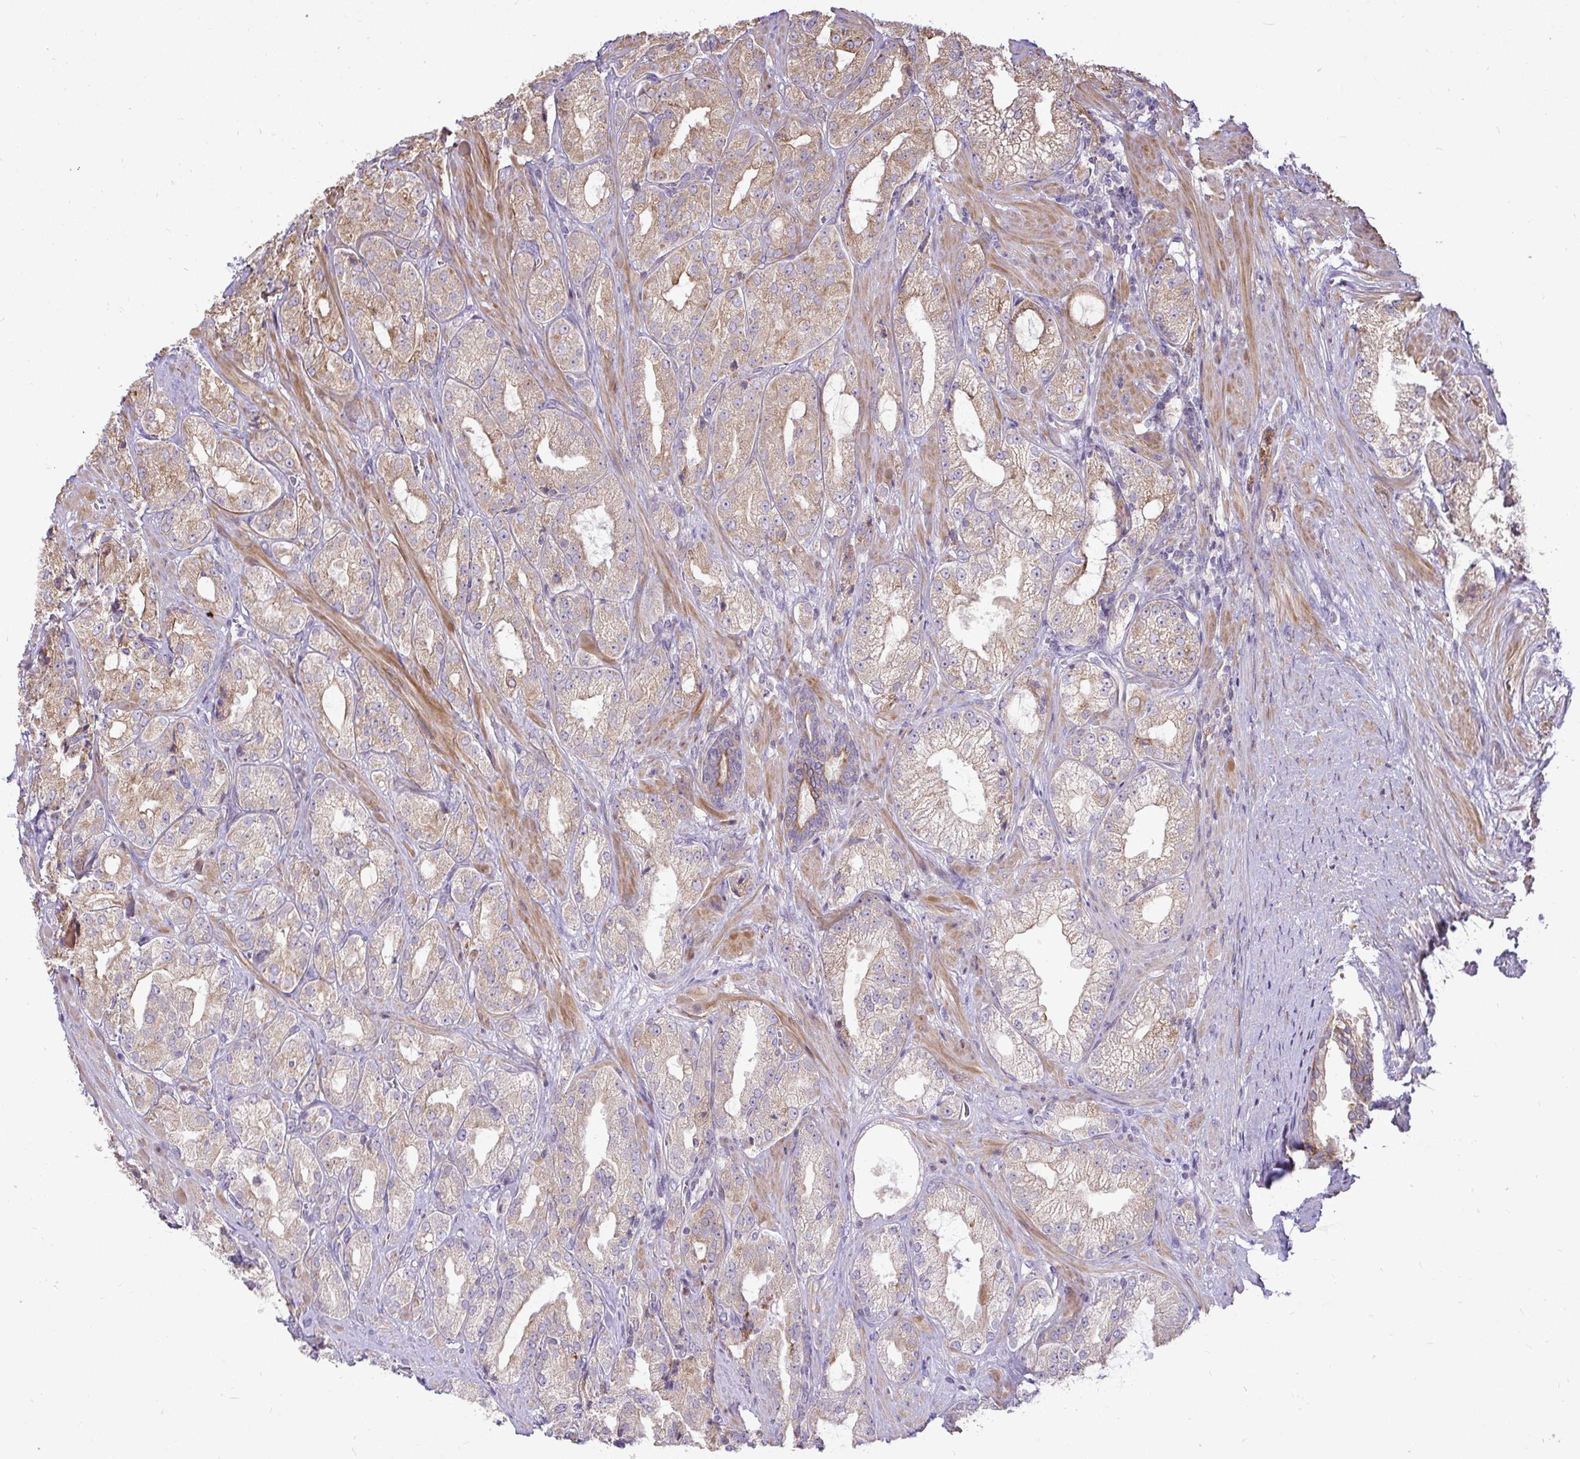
{"staining": {"intensity": "moderate", "quantity": "25%-75%", "location": "cytoplasmic/membranous"}, "tissue": "prostate cancer", "cell_type": "Tumor cells", "image_type": "cancer", "snomed": [{"axis": "morphology", "description": "Adenocarcinoma, High grade"}, {"axis": "topography", "description": "Prostate"}], "caption": "High-grade adenocarcinoma (prostate) stained with DAB immunohistochemistry shows medium levels of moderate cytoplasmic/membranous expression in about 25%-75% of tumor cells. The staining was performed using DAB to visualize the protein expression in brown, while the nuclei were stained in blue with hematoxylin (Magnification: 20x).", "gene": "STRIP1", "patient": {"sex": "male", "age": 68}}